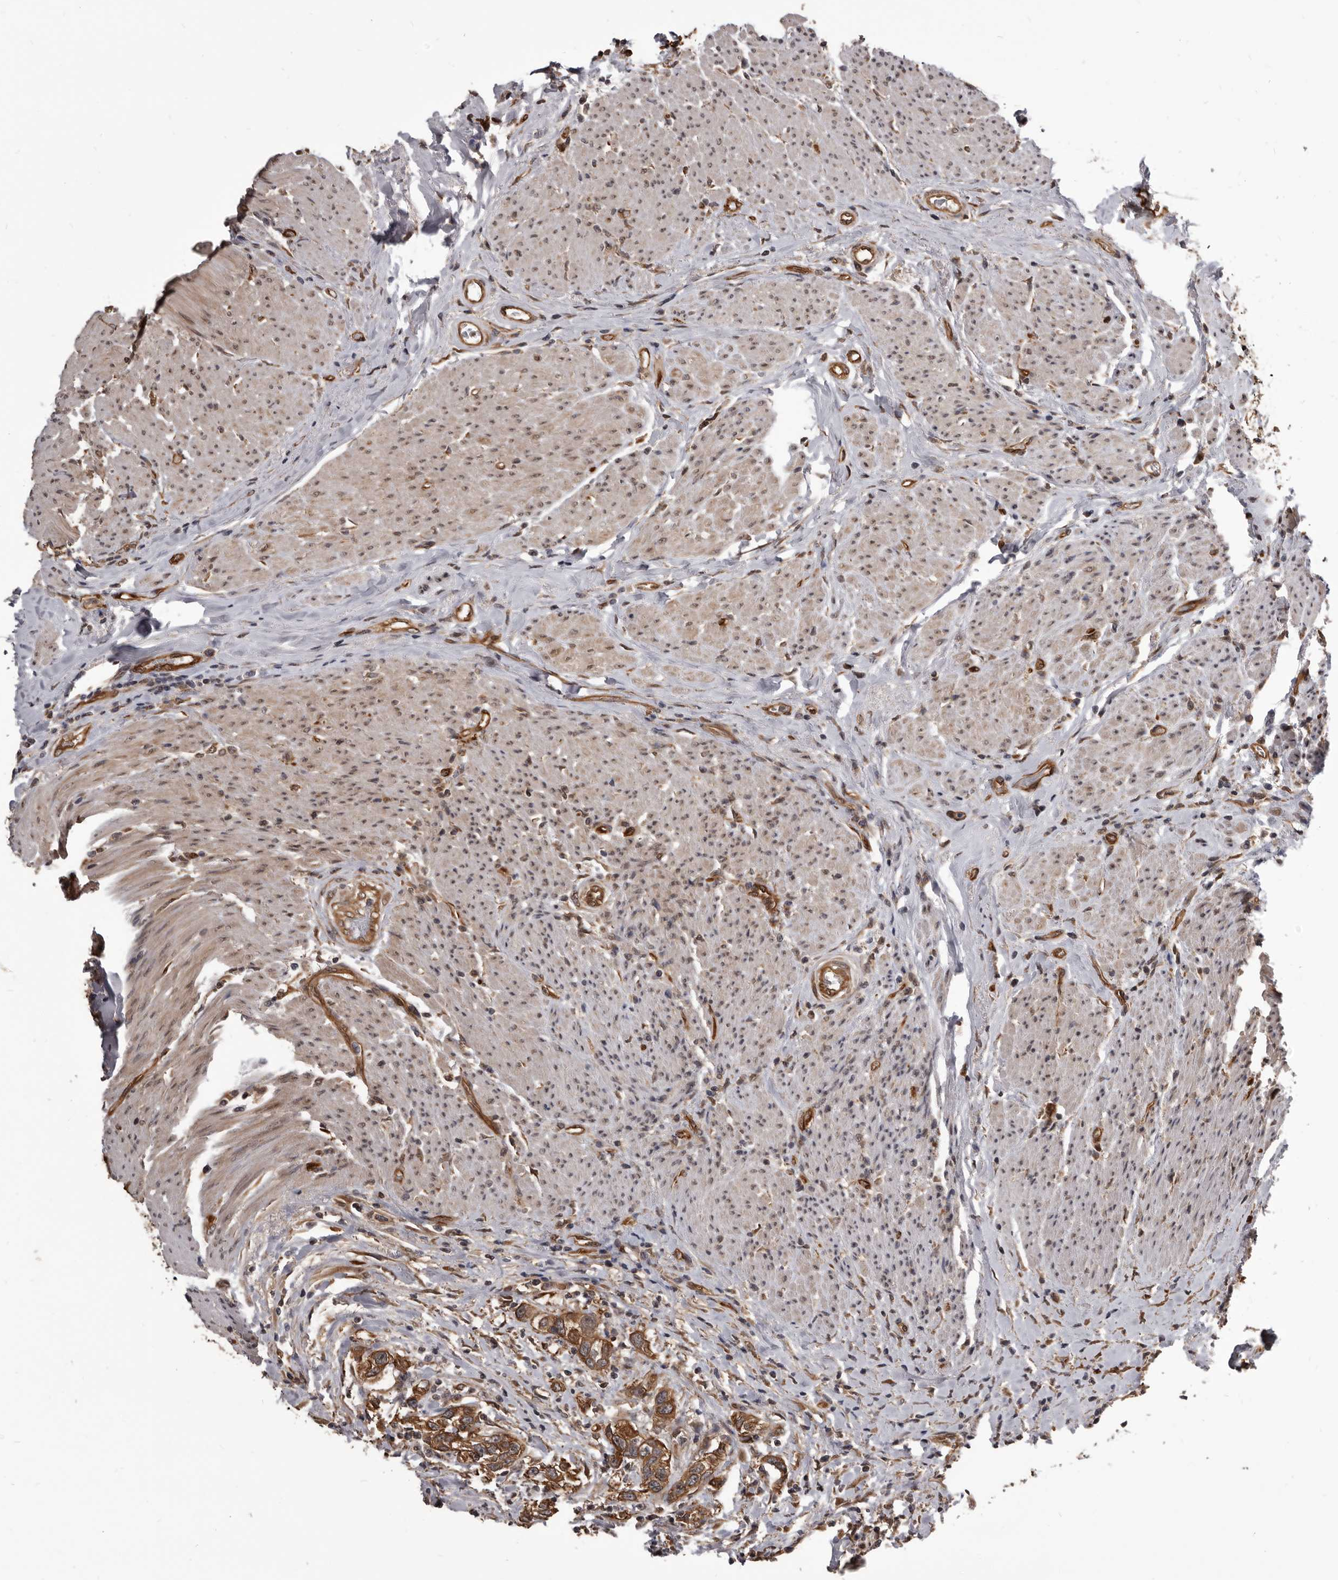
{"staining": {"intensity": "moderate", "quantity": ">75%", "location": "cytoplasmic/membranous"}, "tissue": "urothelial cancer", "cell_type": "Tumor cells", "image_type": "cancer", "snomed": [{"axis": "morphology", "description": "Urothelial carcinoma, High grade"}, {"axis": "topography", "description": "Urinary bladder"}], "caption": "Immunohistochemistry (IHC) micrograph of high-grade urothelial carcinoma stained for a protein (brown), which demonstrates medium levels of moderate cytoplasmic/membranous expression in approximately >75% of tumor cells.", "gene": "ADAMTS20", "patient": {"sex": "female", "age": 80}}